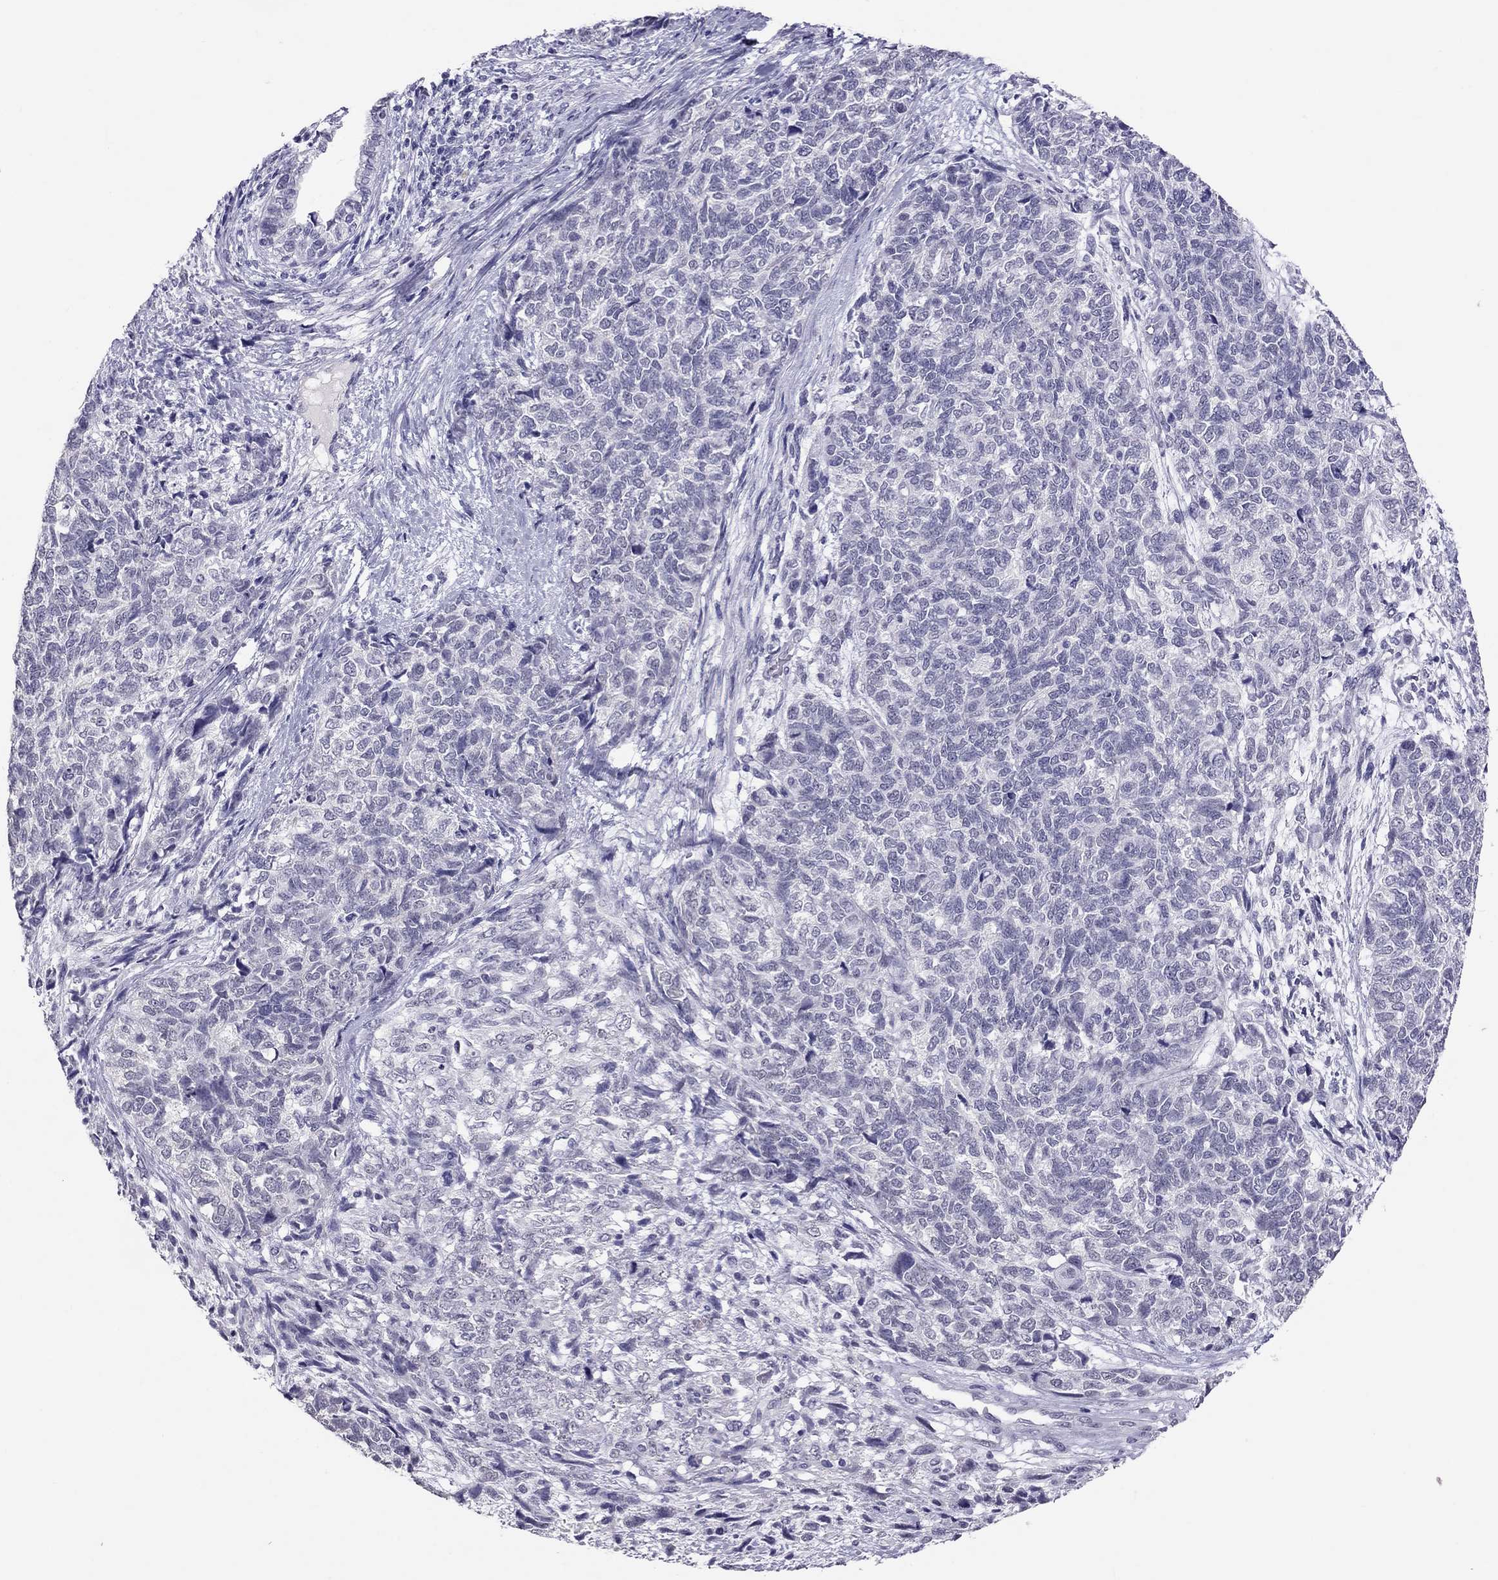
{"staining": {"intensity": "negative", "quantity": "none", "location": "none"}, "tissue": "cervical cancer", "cell_type": "Tumor cells", "image_type": "cancer", "snomed": [{"axis": "morphology", "description": "Squamous cell carcinoma, NOS"}, {"axis": "topography", "description": "Cervix"}], "caption": "Micrograph shows no protein positivity in tumor cells of cervical squamous cell carcinoma tissue.", "gene": "PSMB11", "patient": {"sex": "female", "age": 63}}